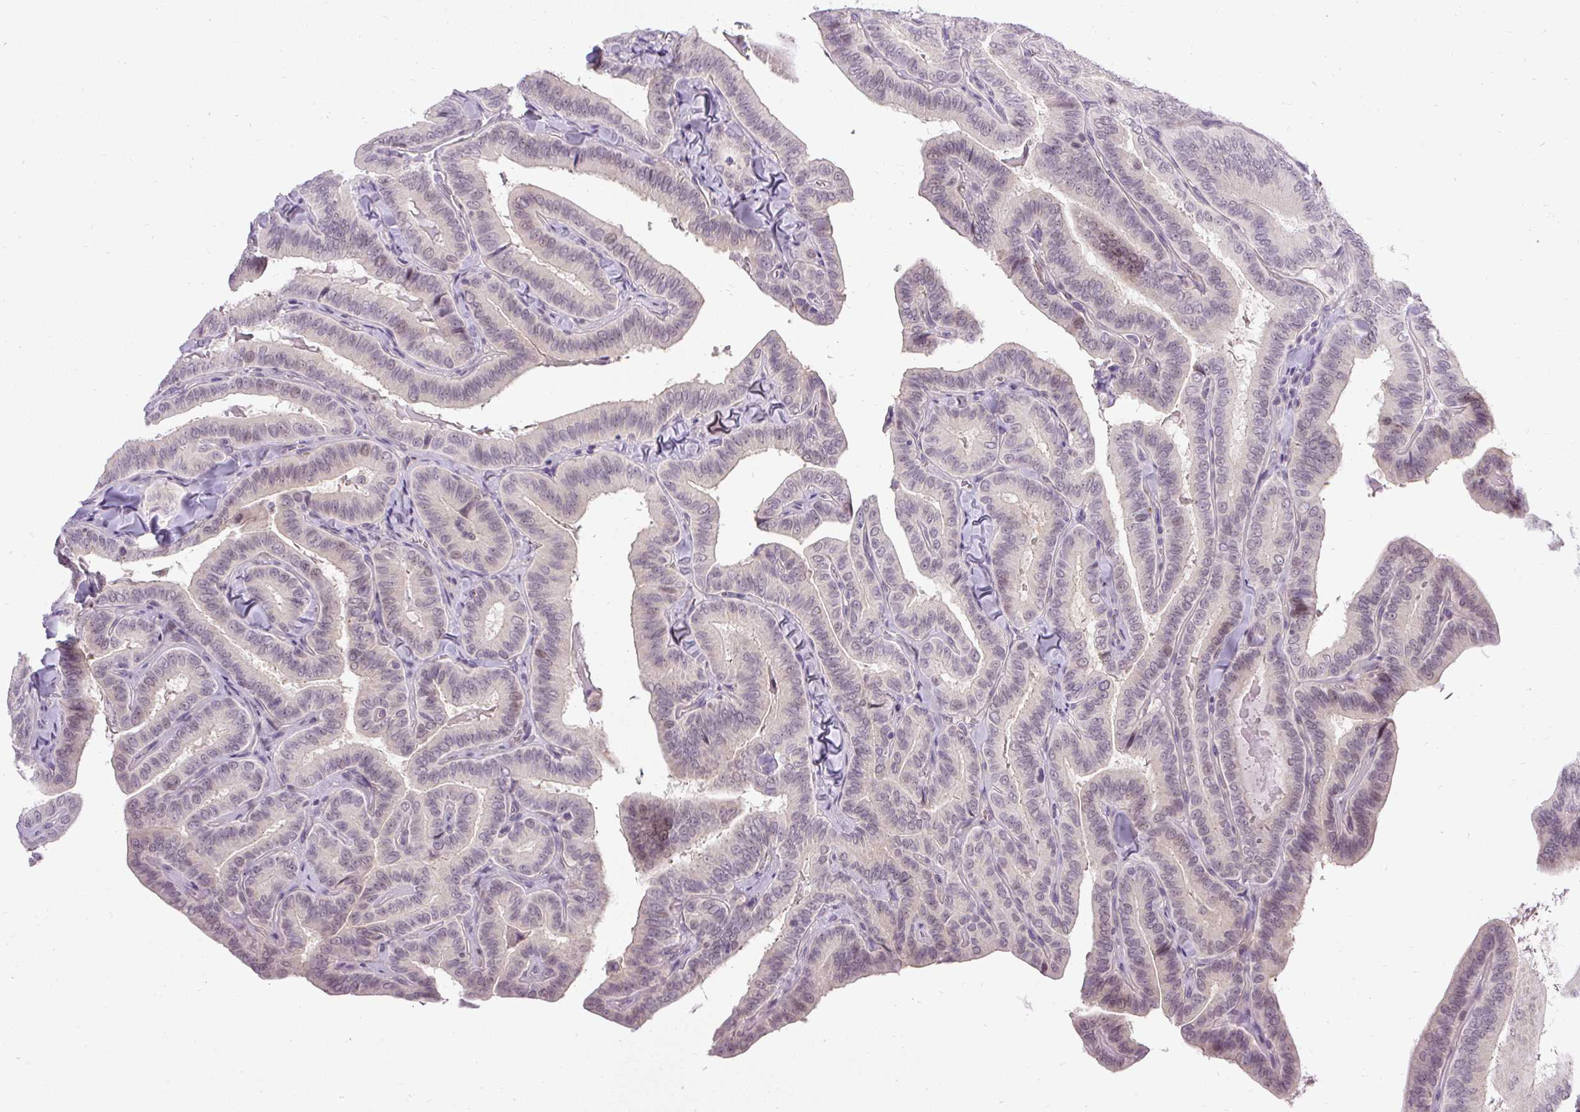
{"staining": {"intensity": "weak", "quantity": "<25%", "location": "nuclear"}, "tissue": "thyroid cancer", "cell_type": "Tumor cells", "image_type": "cancer", "snomed": [{"axis": "morphology", "description": "Papillary adenocarcinoma, NOS"}, {"axis": "topography", "description": "Thyroid gland"}], "caption": "An image of papillary adenocarcinoma (thyroid) stained for a protein exhibits no brown staining in tumor cells. (Brightfield microscopy of DAB immunohistochemistry at high magnification).", "gene": "FAM117B", "patient": {"sex": "male", "age": 61}}